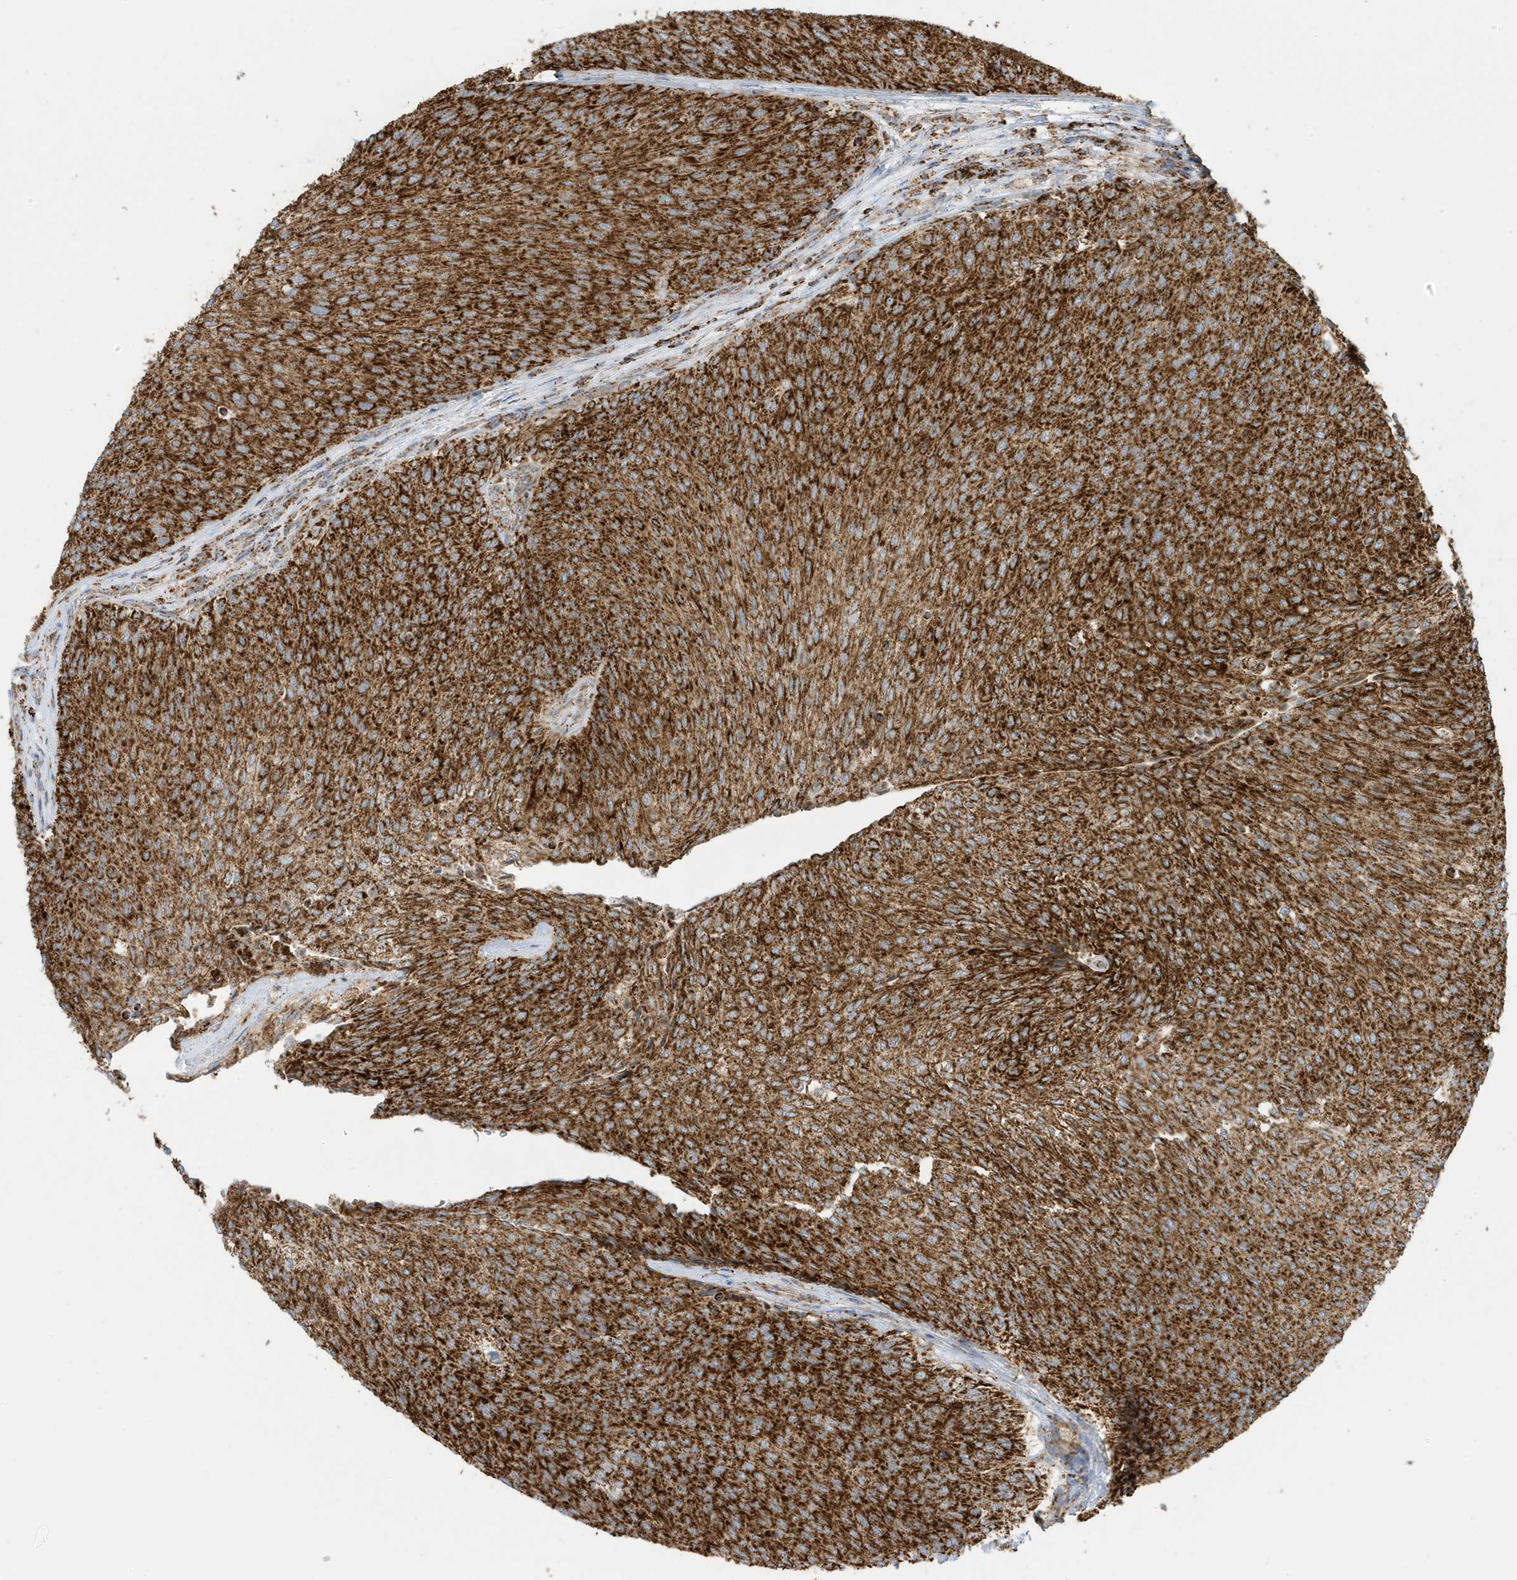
{"staining": {"intensity": "strong", "quantity": ">75%", "location": "cytoplasmic/membranous"}, "tissue": "urothelial cancer", "cell_type": "Tumor cells", "image_type": "cancer", "snomed": [{"axis": "morphology", "description": "Urothelial carcinoma, Low grade"}, {"axis": "topography", "description": "Urinary bladder"}], "caption": "Urothelial cancer stained for a protein displays strong cytoplasmic/membranous positivity in tumor cells.", "gene": "ATP5ME", "patient": {"sex": "female", "age": 79}}